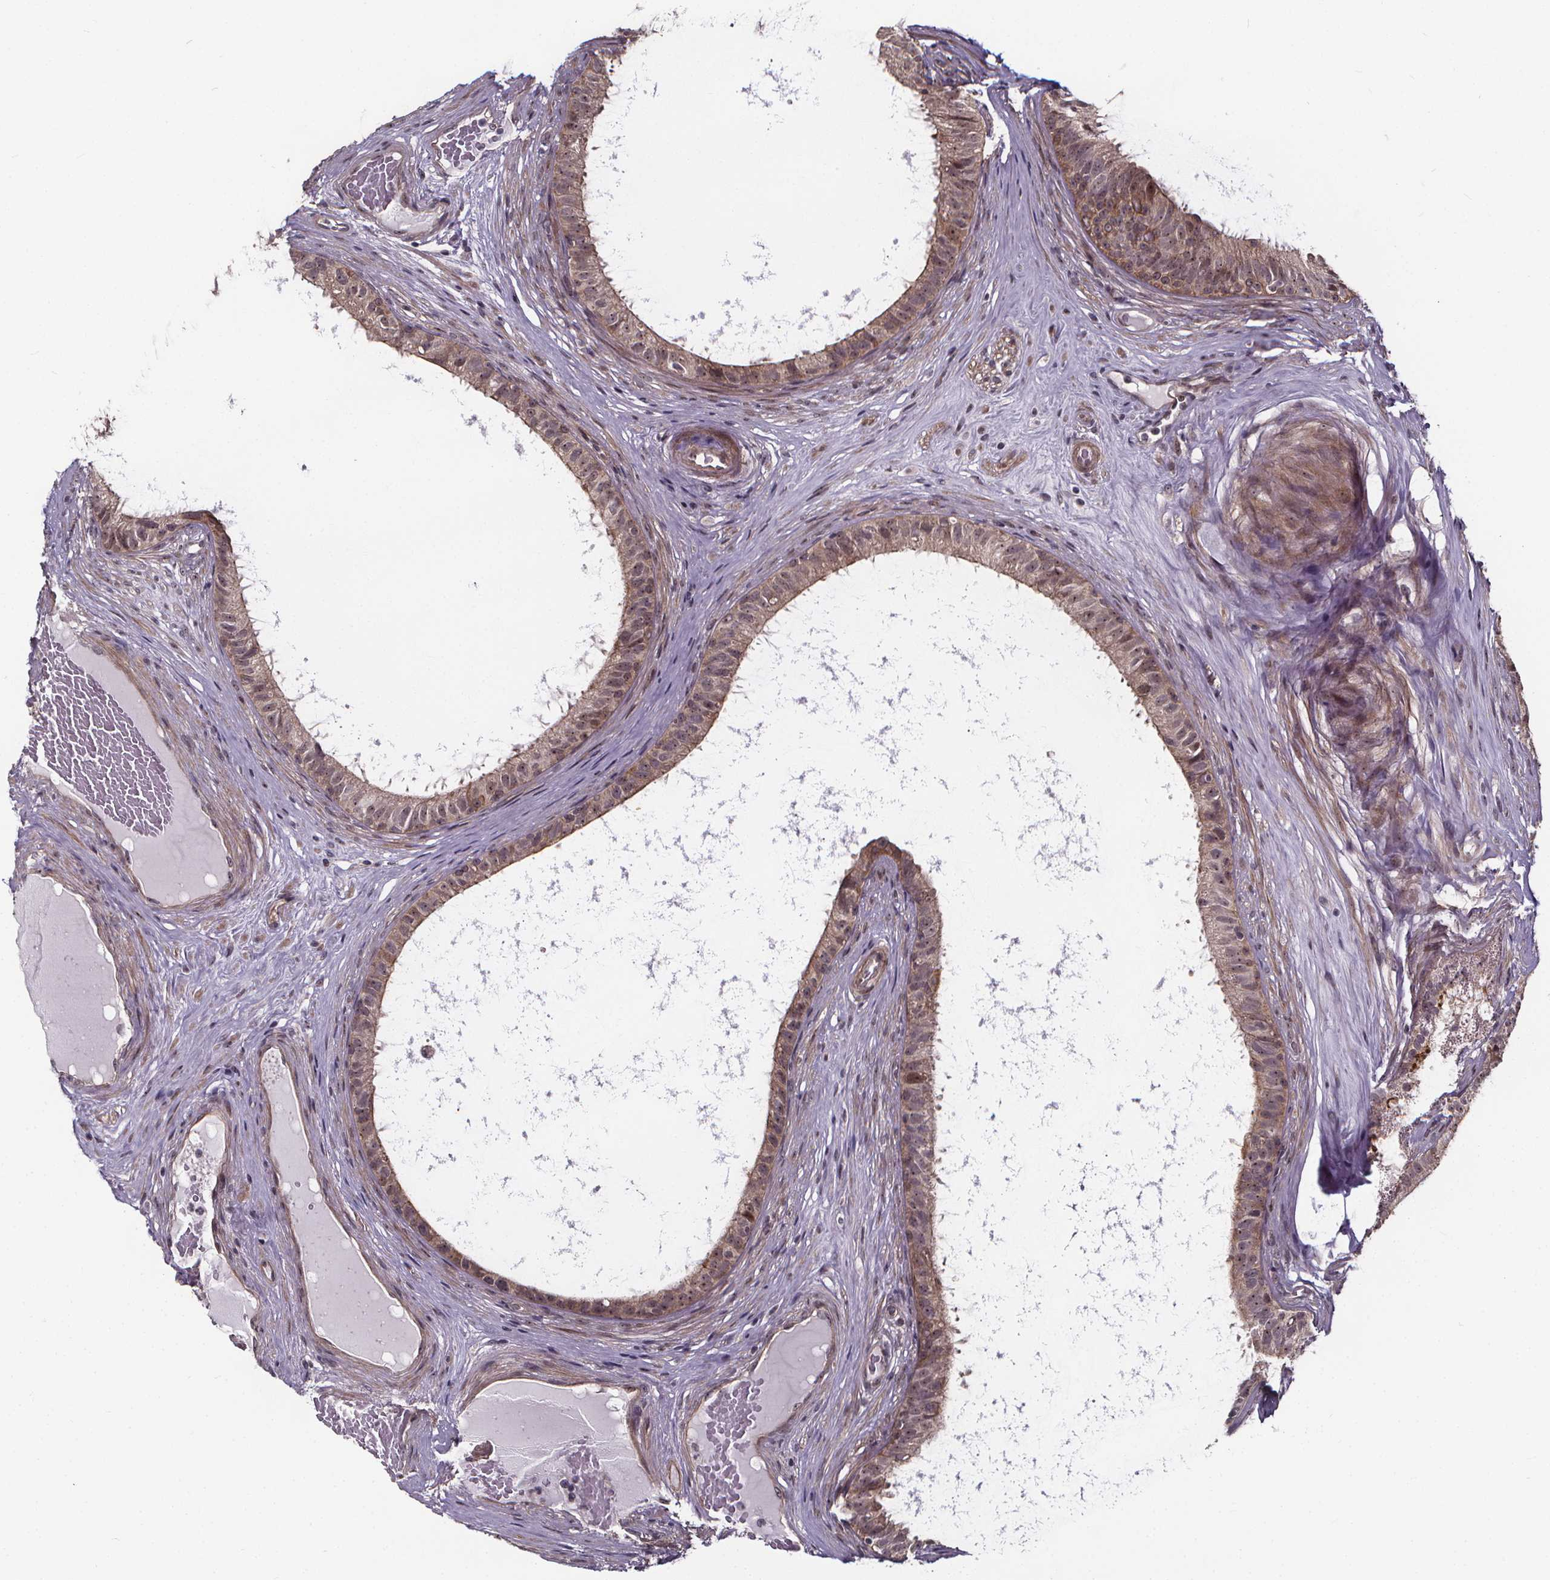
{"staining": {"intensity": "weak", "quantity": "25%-75%", "location": "cytoplasmic/membranous,nuclear"}, "tissue": "epididymis", "cell_type": "Glandular cells", "image_type": "normal", "snomed": [{"axis": "morphology", "description": "Normal tissue, NOS"}, {"axis": "topography", "description": "Epididymis"}], "caption": "Immunohistochemistry (IHC) of benign epididymis reveals low levels of weak cytoplasmic/membranous,nuclear staining in approximately 25%-75% of glandular cells. Using DAB (3,3'-diaminobenzidine) (brown) and hematoxylin (blue) stains, captured at high magnification using brightfield microscopy.", "gene": "DDIT3", "patient": {"sex": "male", "age": 59}}